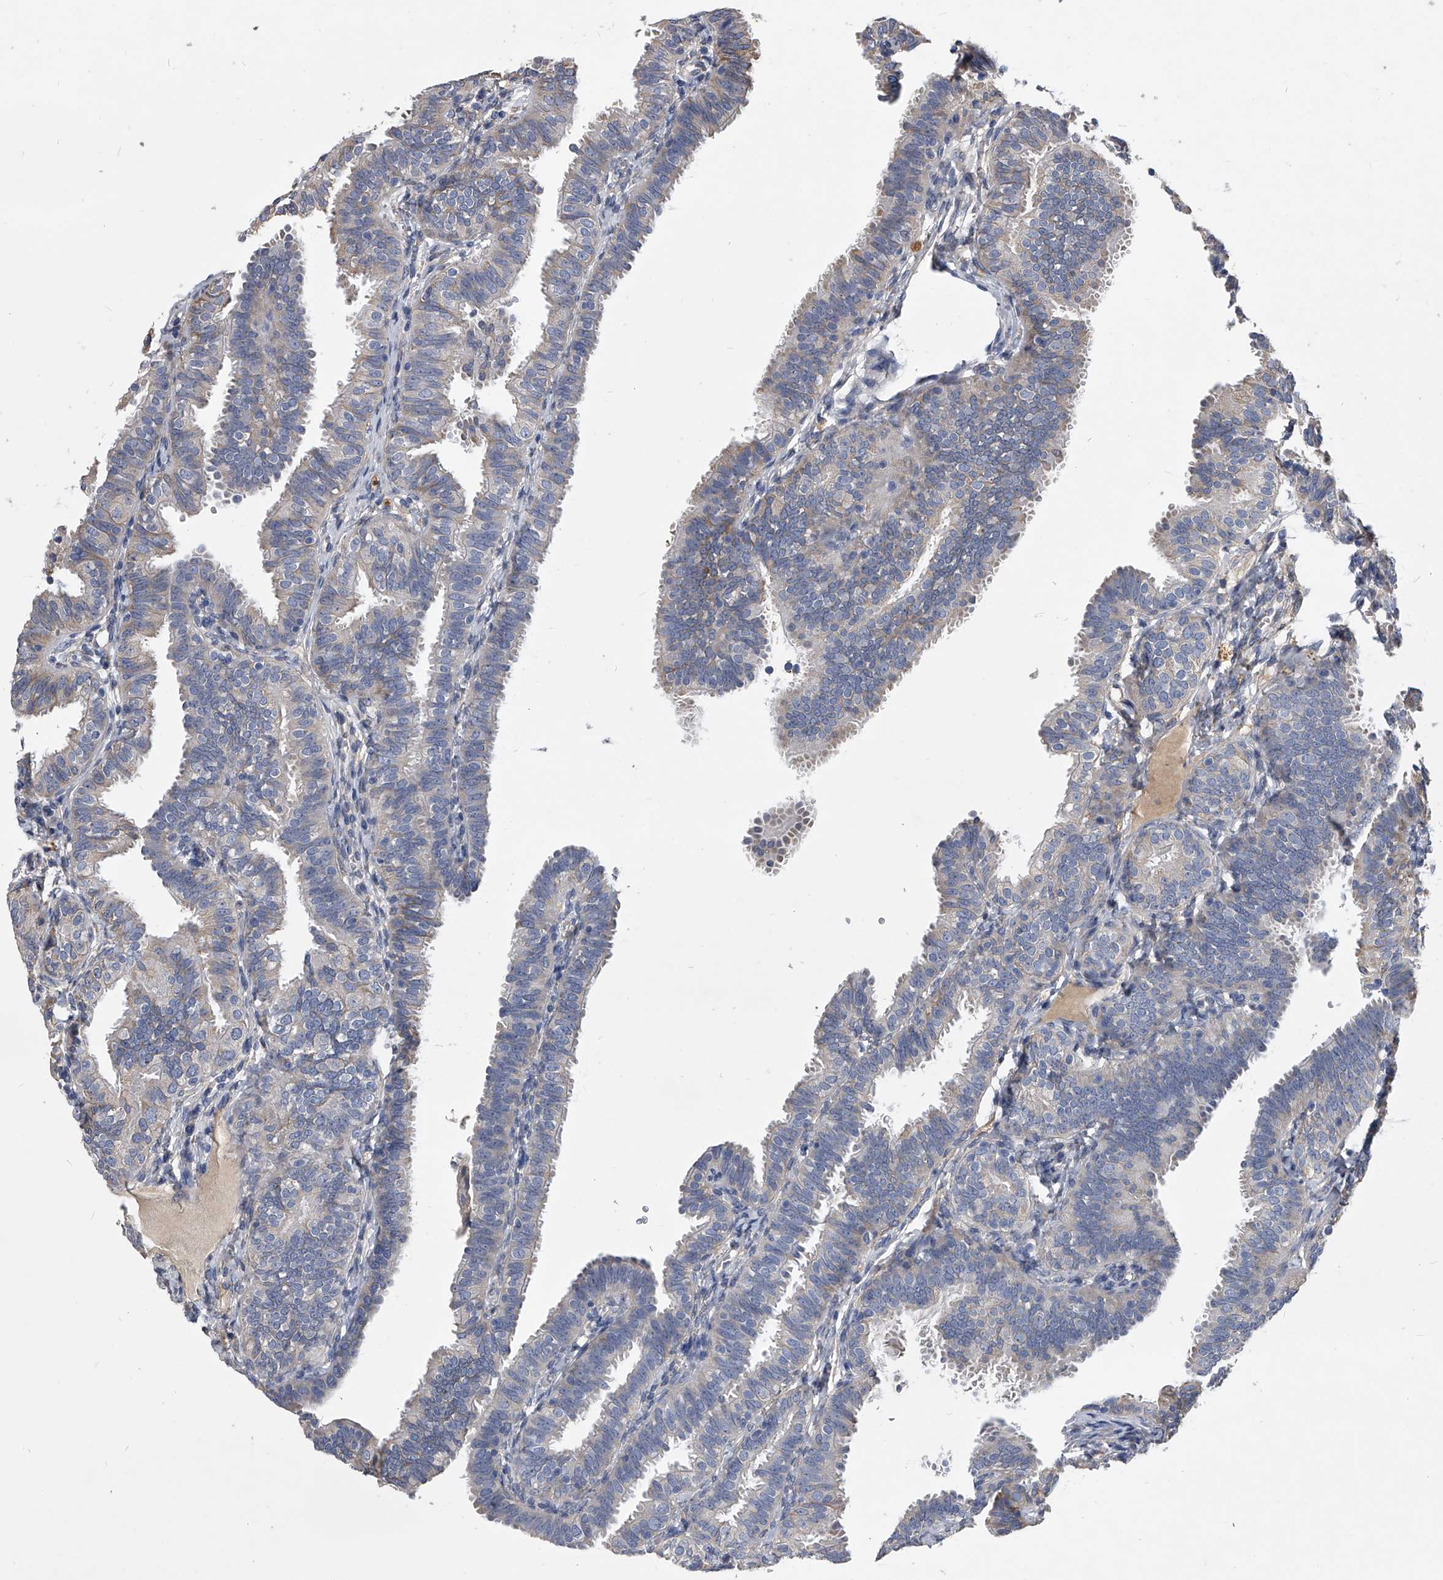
{"staining": {"intensity": "negative", "quantity": "none", "location": "none"}, "tissue": "fallopian tube", "cell_type": "Glandular cells", "image_type": "normal", "snomed": [{"axis": "morphology", "description": "Normal tissue, NOS"}, {"axis": "topography", "description": "Fallopian tube"}], "caption": "Protein analysis of unremarkable fallopian tube displays no significant positivity in glandular cells.", "gene": "CCR4", "patient": {"sex": "female", "age": 35}}